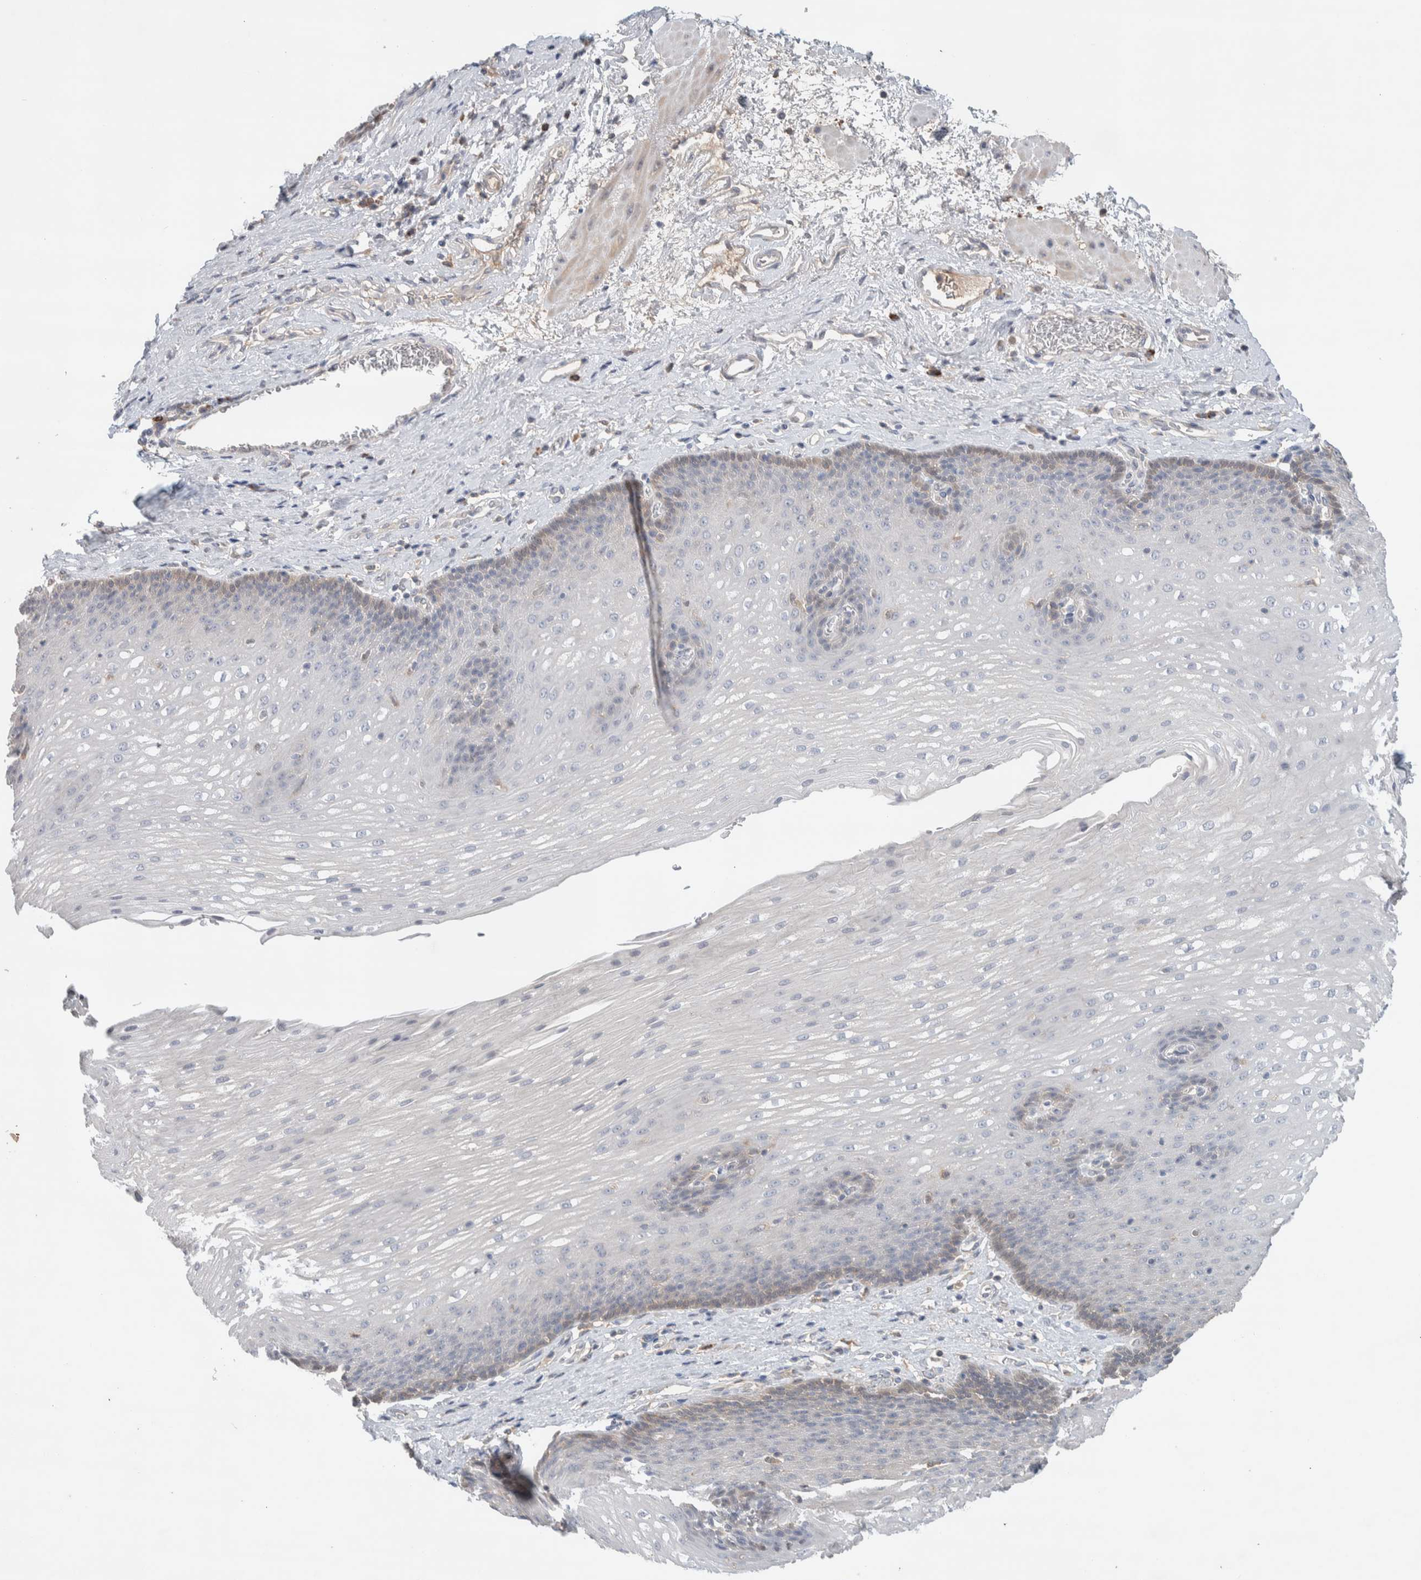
{"staining": {"intensity": "weak", "quantity": "<25%", "location": "cytoplasmic/membranous"}, "tissue": "esophagus", "cell_type": "Squamous epithelial cells", "image_type": "normal", "snomed": [{"axis": "morphology", "description": "Normal tissue, NOS"}, {"axis": "topography", "description": "Esophagus"}], "caption": "A histopathology image of esophagus stained for a protein reveals no brown staining in squamous epithelial cells.", "gene": "DEPTOR", "patient": {"sex": "male", "age": 48}}